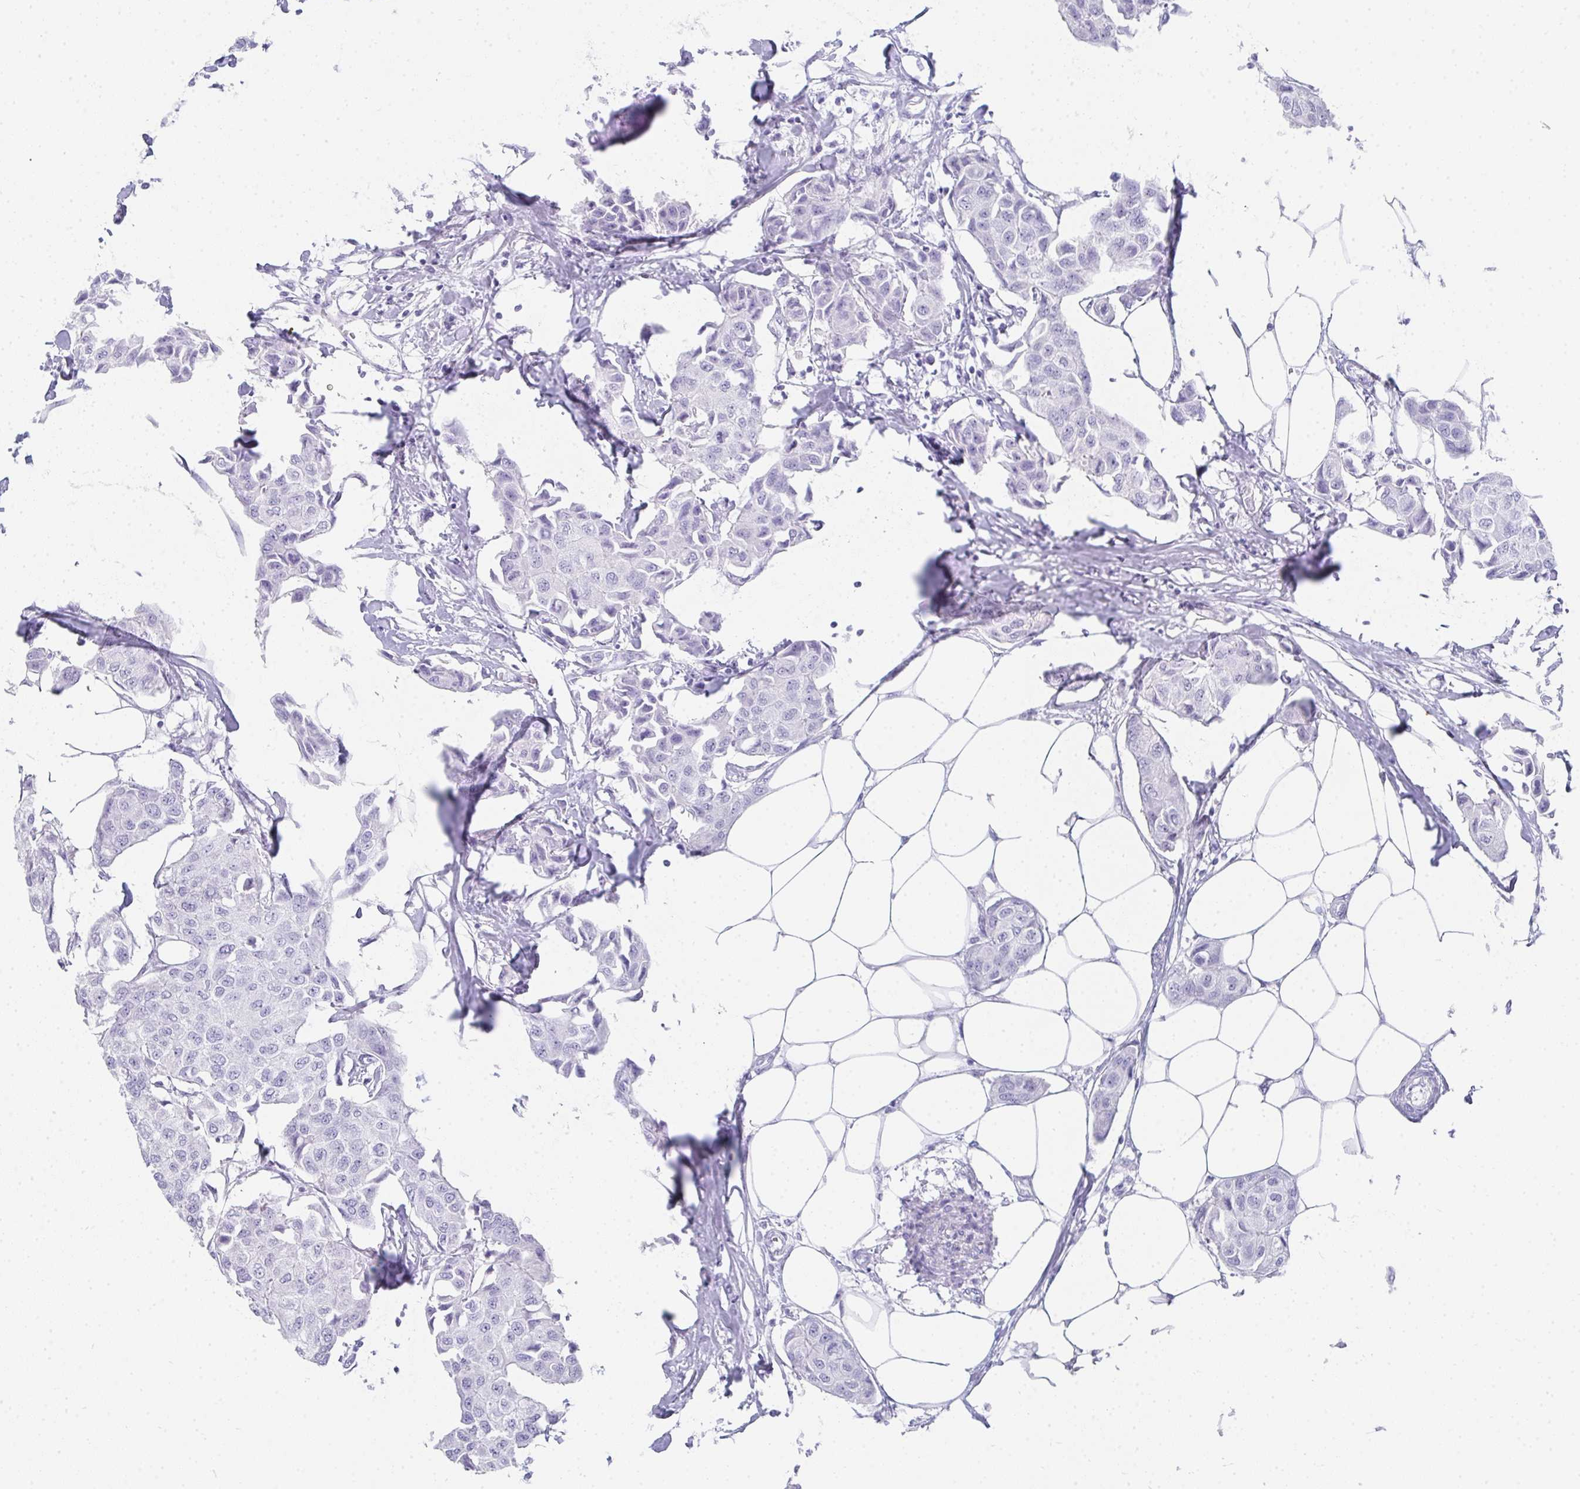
{"staining": {"intensity": "negative", "quantity": "none", "location": "none"}, "tissue": "breast cancer", "cell_type": "Tumor cells", "image_type": "cancer", "snomed": [{"axis": "morphology", "description": "Duct carcinoma"}, {"axis": "topography", "description": "Breast"}, {"axis": "topography", "description": "Lymph node"}], "caption": "Immunohistochemical staining of human breast cancer (invasive ductal carcinoma) reveals no significant expression in tumor cells.", "gene": "RLF", "patient": {"sex": "female", "age": 80}}